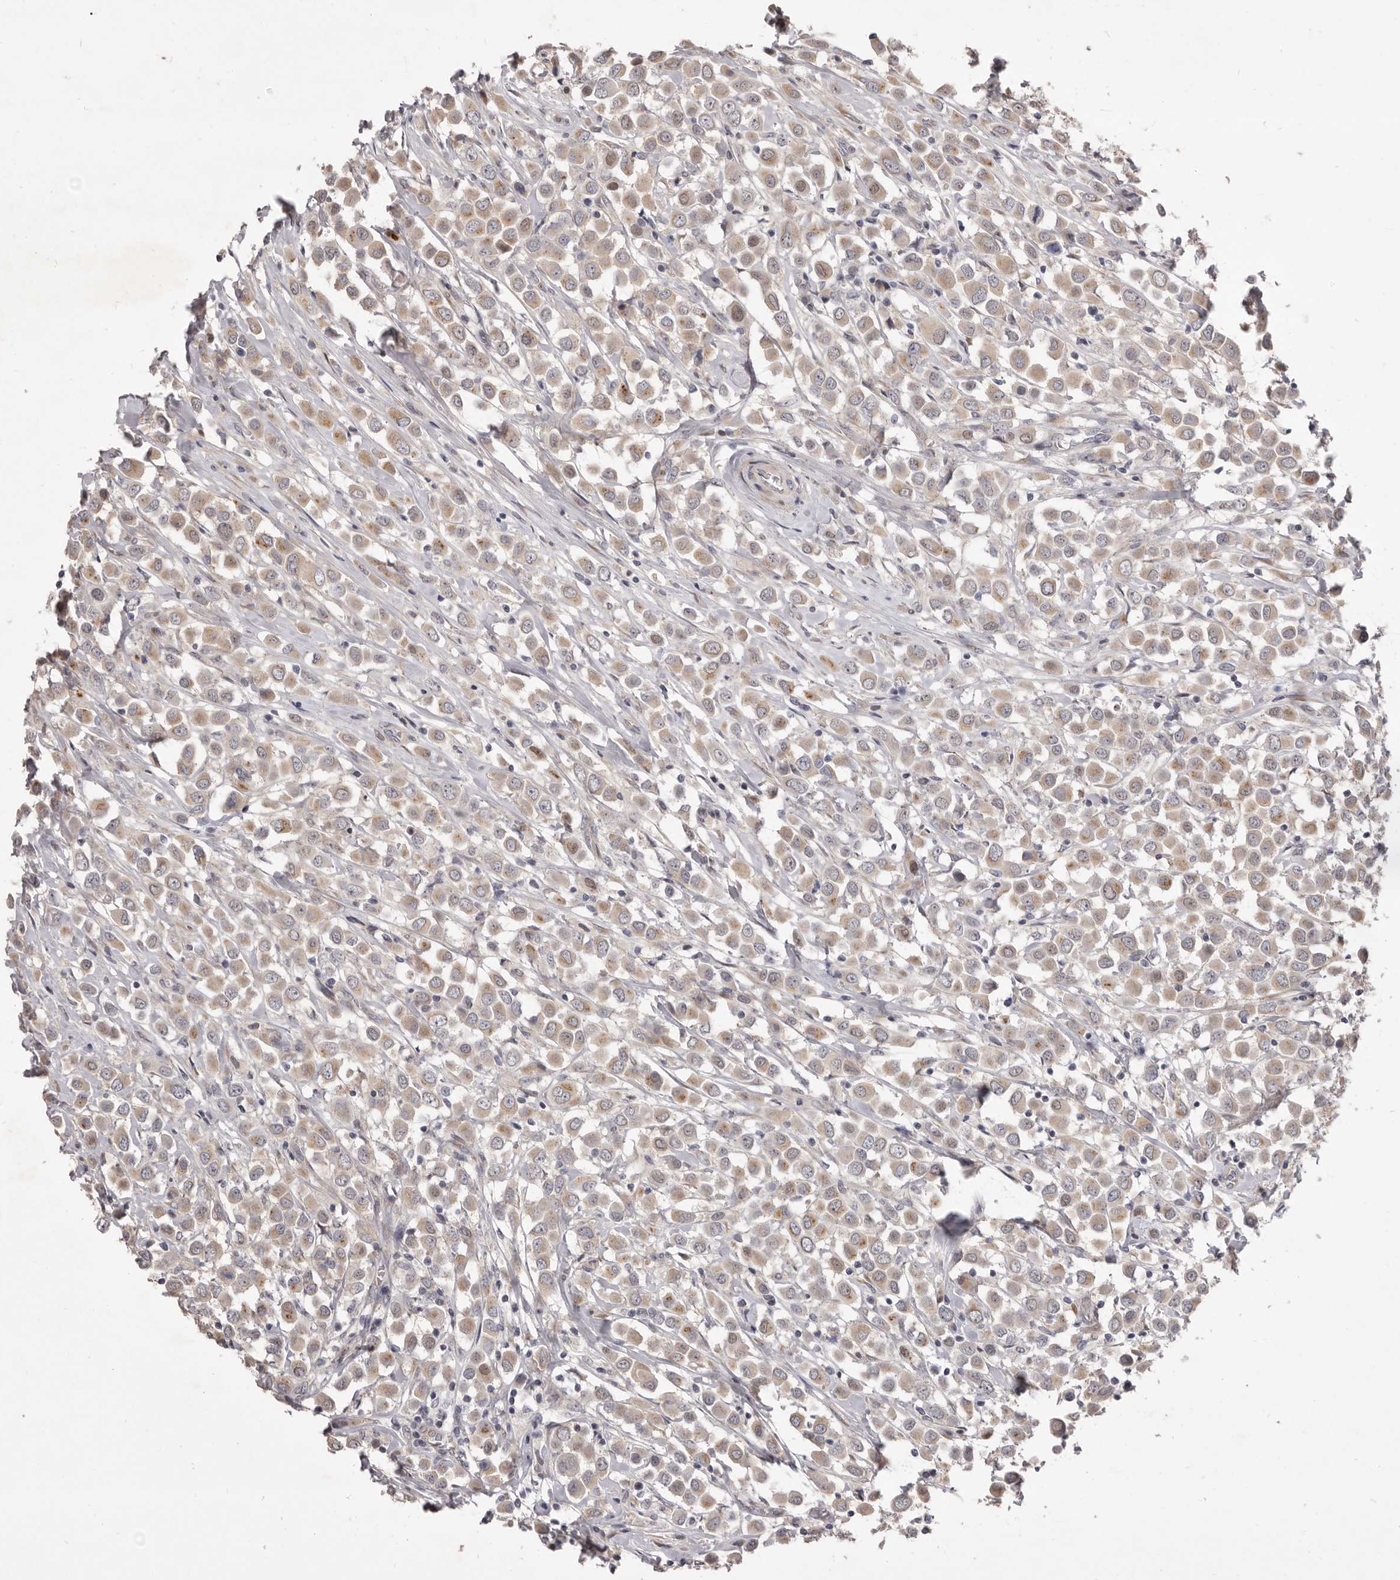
{"staining": {"intensity": "weak", "quantity": ">75%", "location": "cytoplasmic/membranous"}, "tissue": "breast cancer", "cell_type": "Tumor cells", "image_type": "cancer", "snomed": [{"axis": "morphology", "description": "Duct carcinoma"}, {"axis": "topography", "description": "Breast"}], "caption": "Immunohistochemical staining of breast intraductal carcinoma displays low levels of weak cytoplasmic/membranous protein positivity in about >75% of tumor cells.", "gene": "TBC1D8B", "patient": {"sex": "female", "age": 61}}